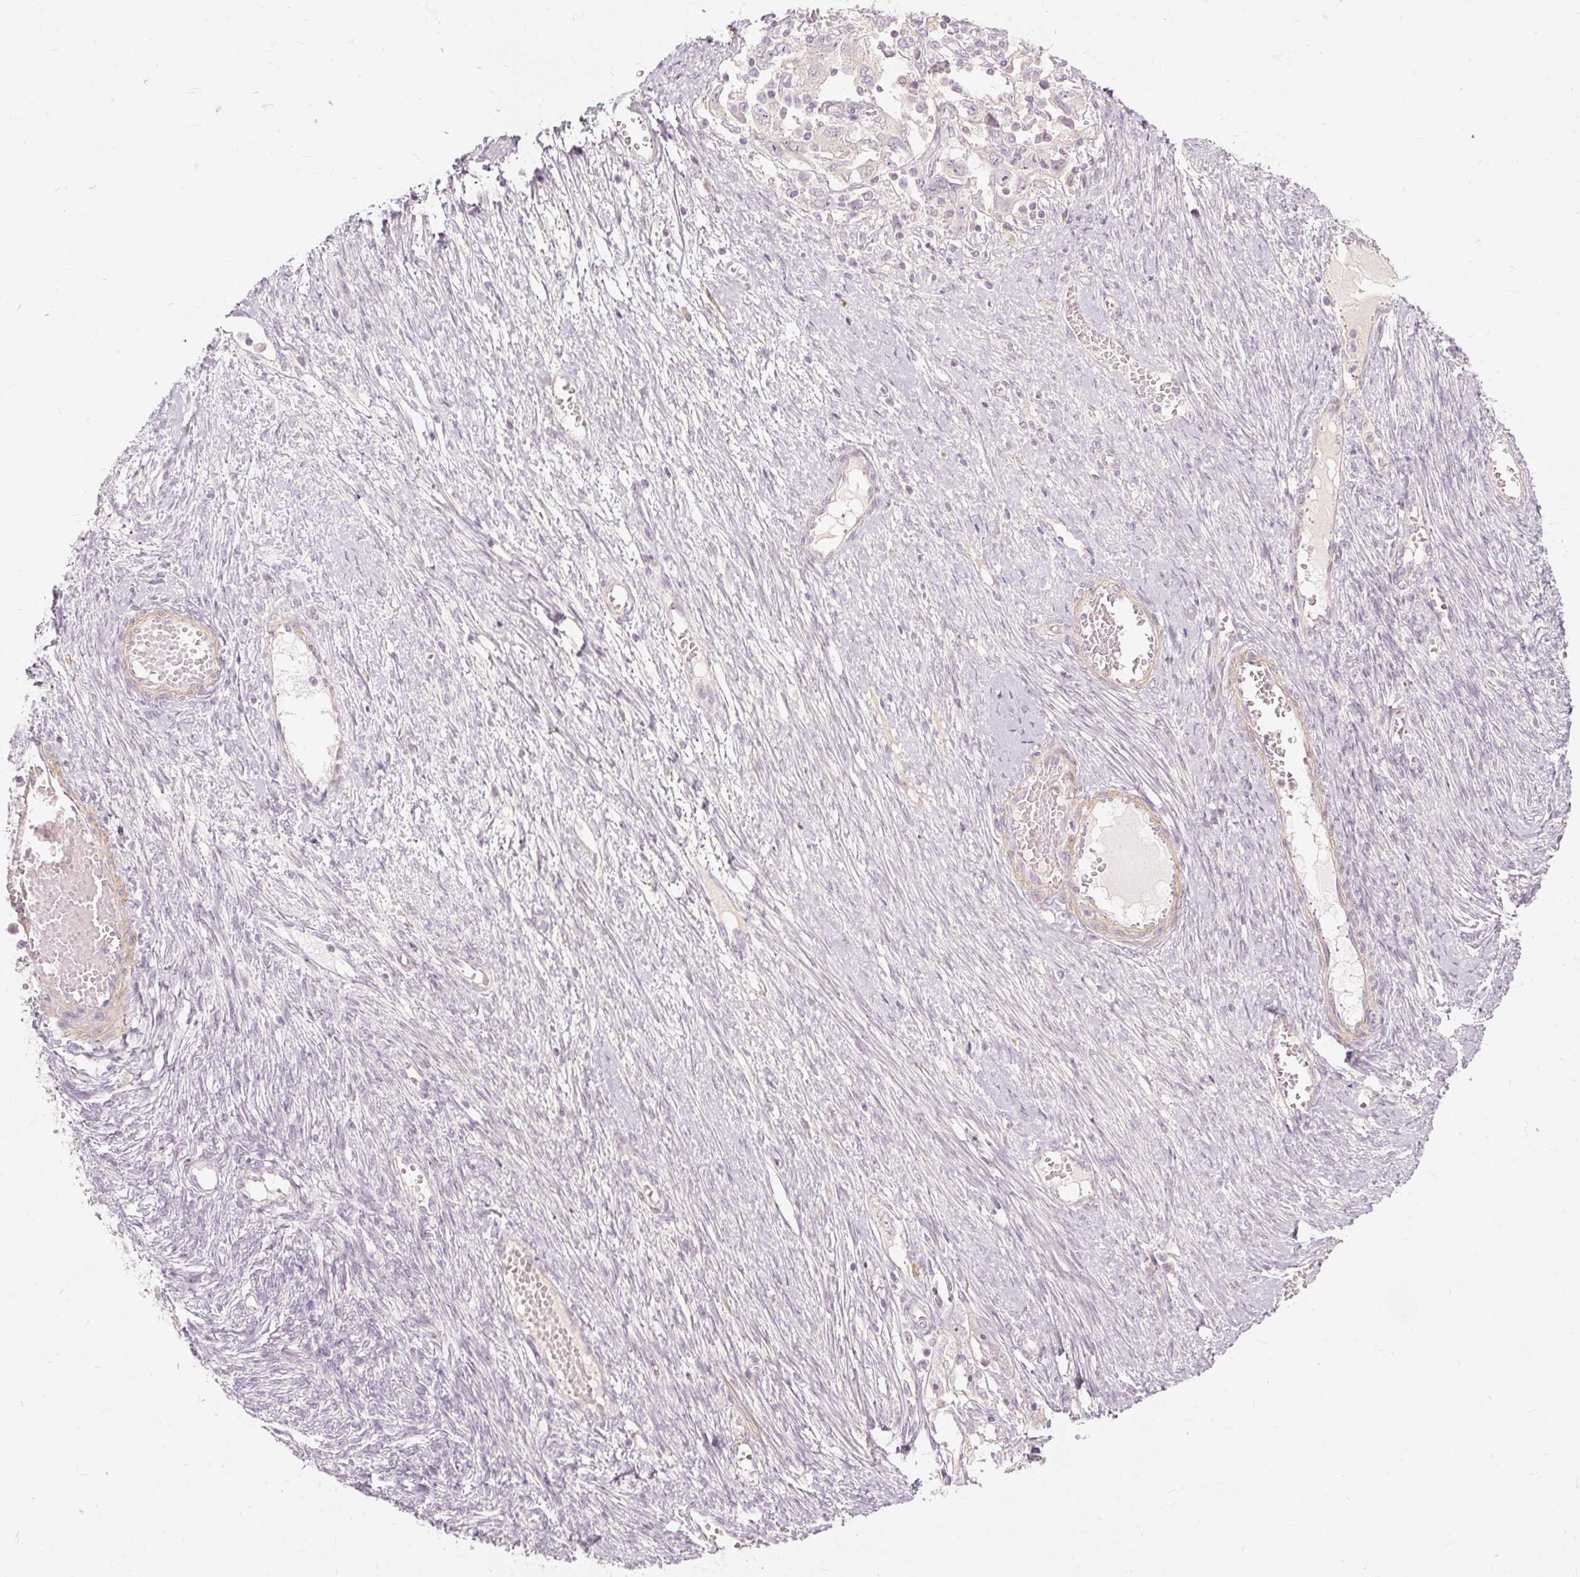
{"staining": {"intensity": "negative", "quantity": "none", "location": "none"}, "tissue": "ovarian cancer", "cell_type": "Tumor cells", "image_type": "cancer", "snomed": [{"axis": "morphology", "description": "Carcinoma, NOS"}, {"axis": "morphology", "description": "Cystadenocarcinoma, serous, NOS"}, {"axis": "topography", "description": "Ovary"}], "caption": "This image is of ovarian cancer stained with immunohistochemistry to label a protein in brown with the nuclei are counter-stained blue. There is no positivity in tumor cells.", "gene": "CAPN3", "patient": {"sex": "female", "age": 69}}